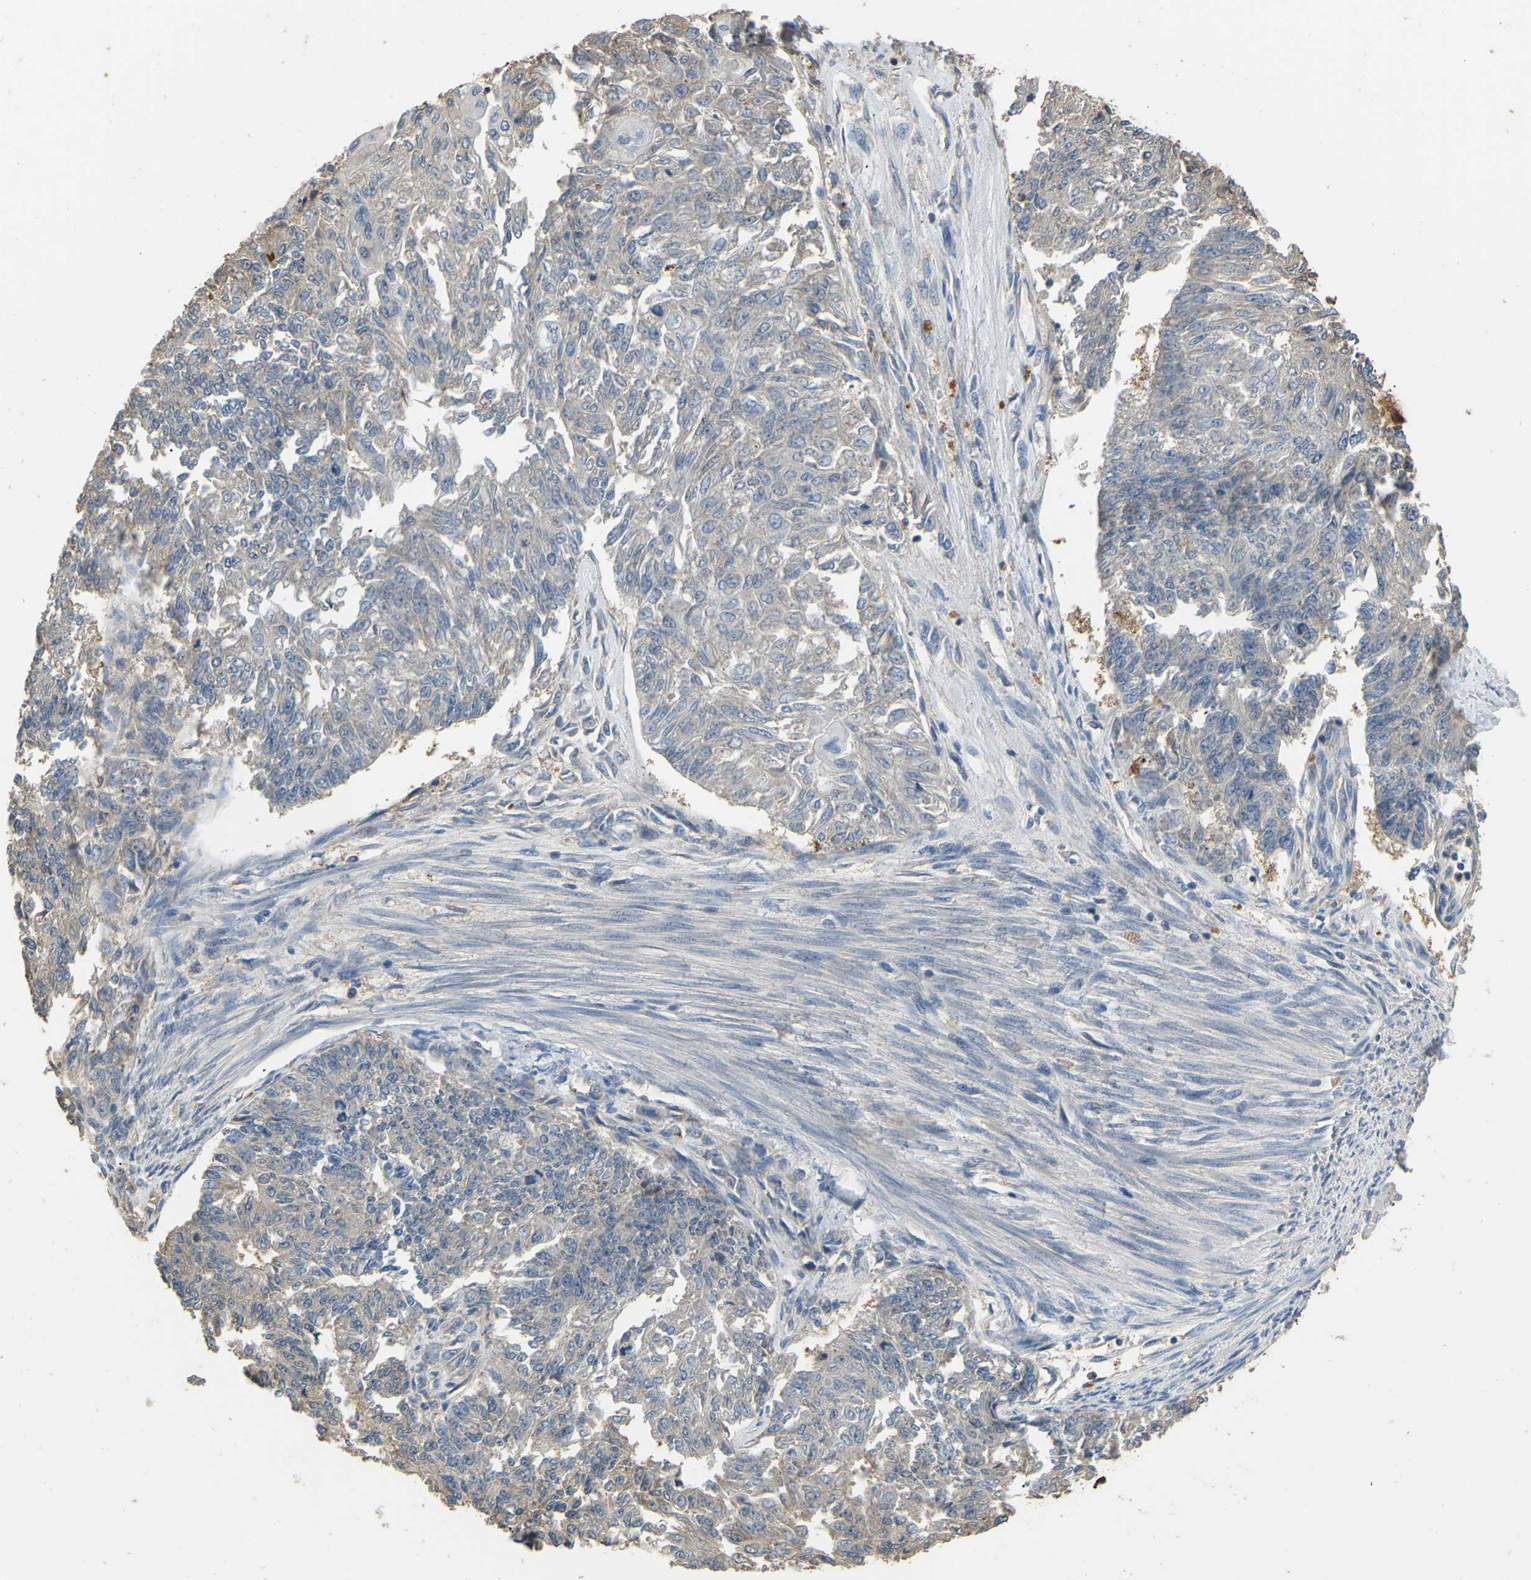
{"staining": {"intensity": "negative", "quantity": "none", "location": "none"}, "tissue": "endometrial cancer", "cell_type": "Tumor cells", "image_type": "cancer", "snomed": [{"axis": "morphology", "description": "Adenocarcinoma, NOS"}, {"axis": "topography", "description": "Endometrium"}], "caption": "The micrograph exhibits no staining of tumor cells in adenocarcinoma (endometrial).", "gene": "TUFM", "patient": {"sex": "female", "age": 32}}